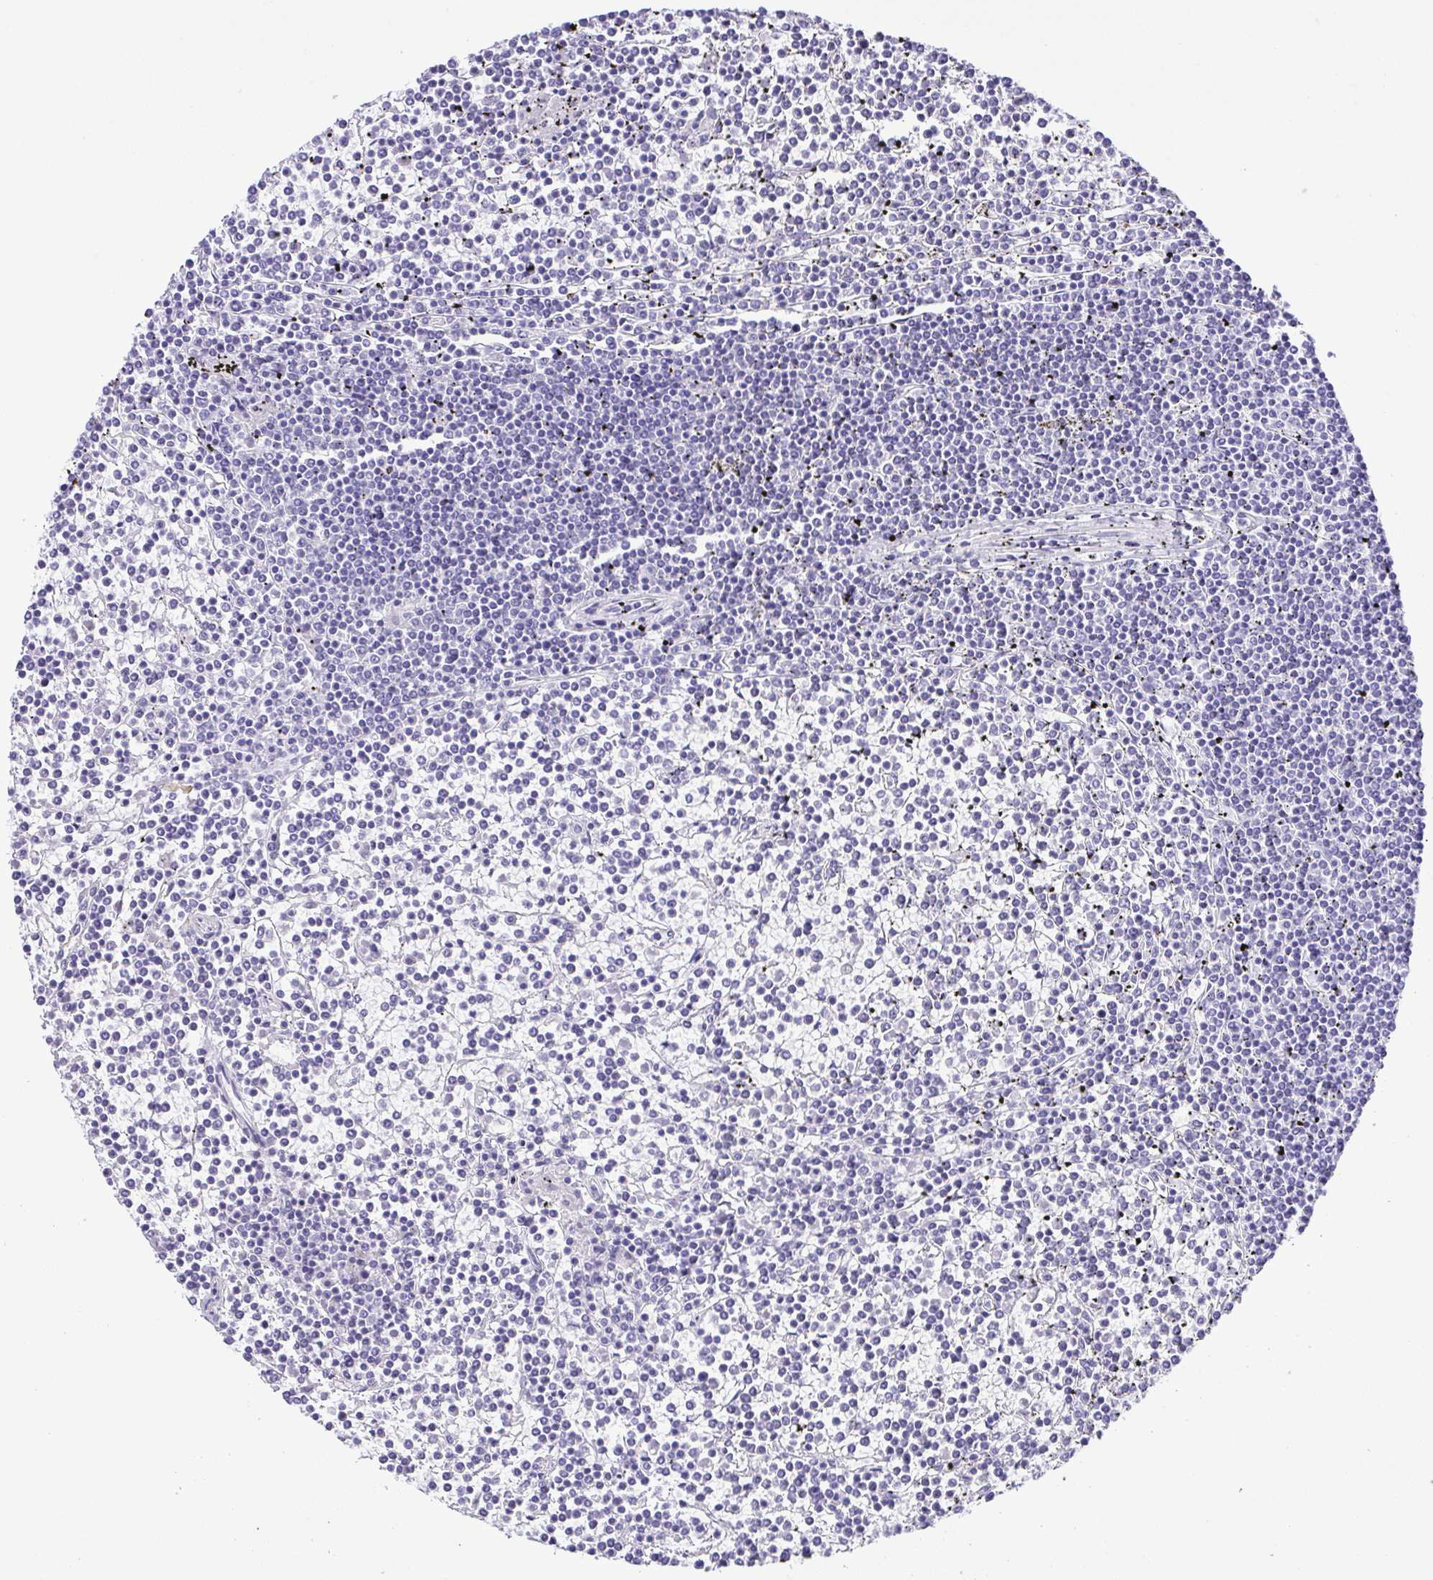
{"staining": {"intensity": "negative", "quantity": "none", "location": "none"}, "tissue": "lymphoma", "cell_type": "Tumor cells", "image_type": "cancer", "snomed": [{"axis": "morphology", "description": "Malignant lymphoma, non-Hodgkin's type, Low grade"}, {"axis": "topography", "description": "Spleen"}], "caption": "Tumor cells show no significant protein staining in lymphoma. The staining is performed using DAB (3,3'-diaminobenzidine) brown chromogen with nuclei counter-stained in using hematoxylin.", "gene": "PAK3", "patient": {"sex": "female", "age": 19}}